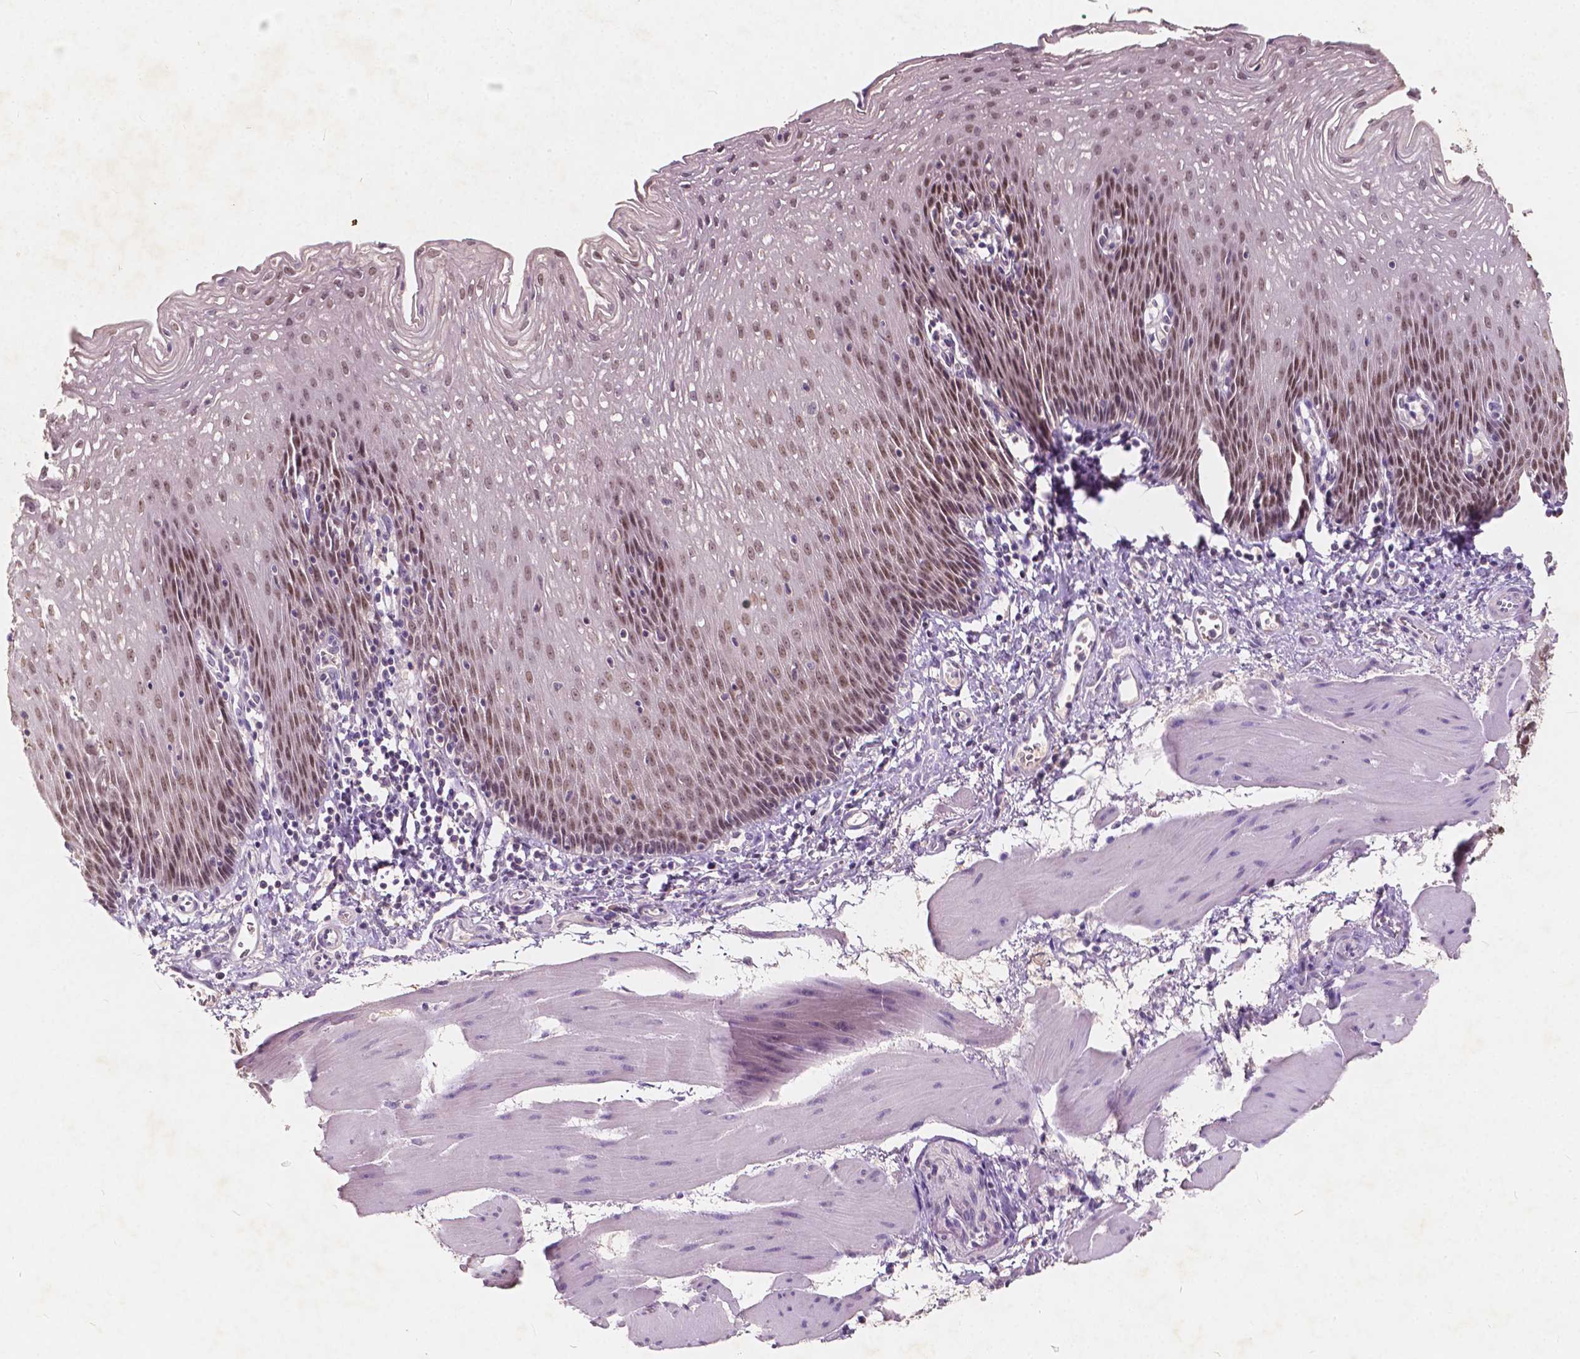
{"staining": {"intensity": "moderate", "quantity": ">75%", "location": "nuclear"}, "tissue": "esophagus", "cell_type": "Squamous epithelial cells", "image_type": "normal", "snomed": [{"axis": "morphology", "description": "Normal tissue, NOS"}, {"axis": "topography", "description": "Esophagus"}], "caption": "Brown immunohistochemical staining in benign esophagus exhibits moderate nuclear positivity in approximately >75% of squamous epithelial cells.", "gene": "SOX15", "patient": {"sex": "female", "age": 64}}